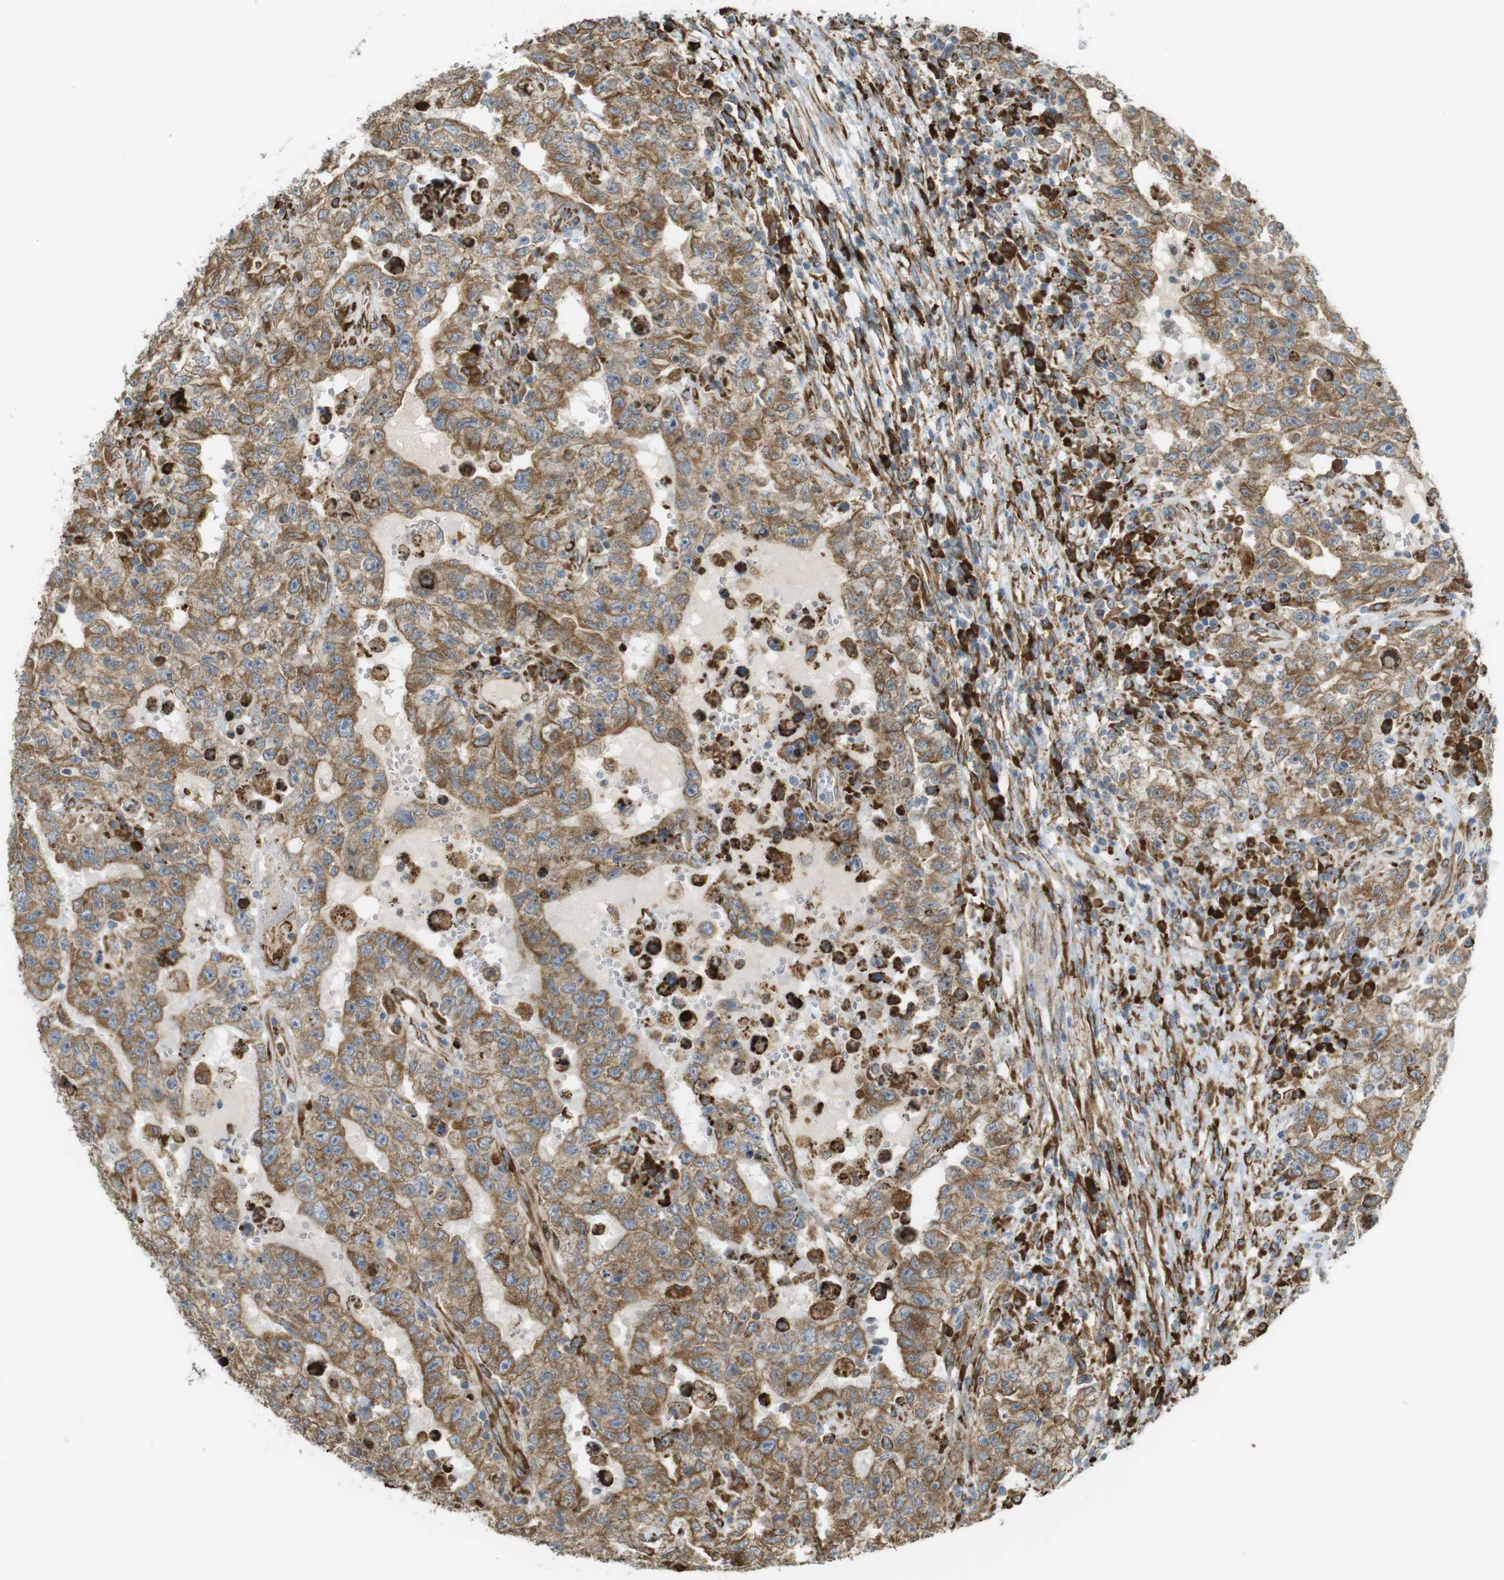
{"staining": {"intensity": "moderate", "quantity": ">75%", "location": "cytoplasmic/membranous"}, "tissue": "testis cancer", "cell_type": "Tumor cells", "image_type": "cancer", "snomed": [{"axis": "morphology", "description": "Carcinoma, Embryonal, NOS"}, {"axis": "topography", "description": "Testis"}], "caption": "Tumor cells show medium levels of moderate cytoplasmic/membranous staining in approximately >75% of cells in human testis embryonal carcinoma.", "gene": "MBOAT2", "patient": {"sex": "male", "age": 26}}